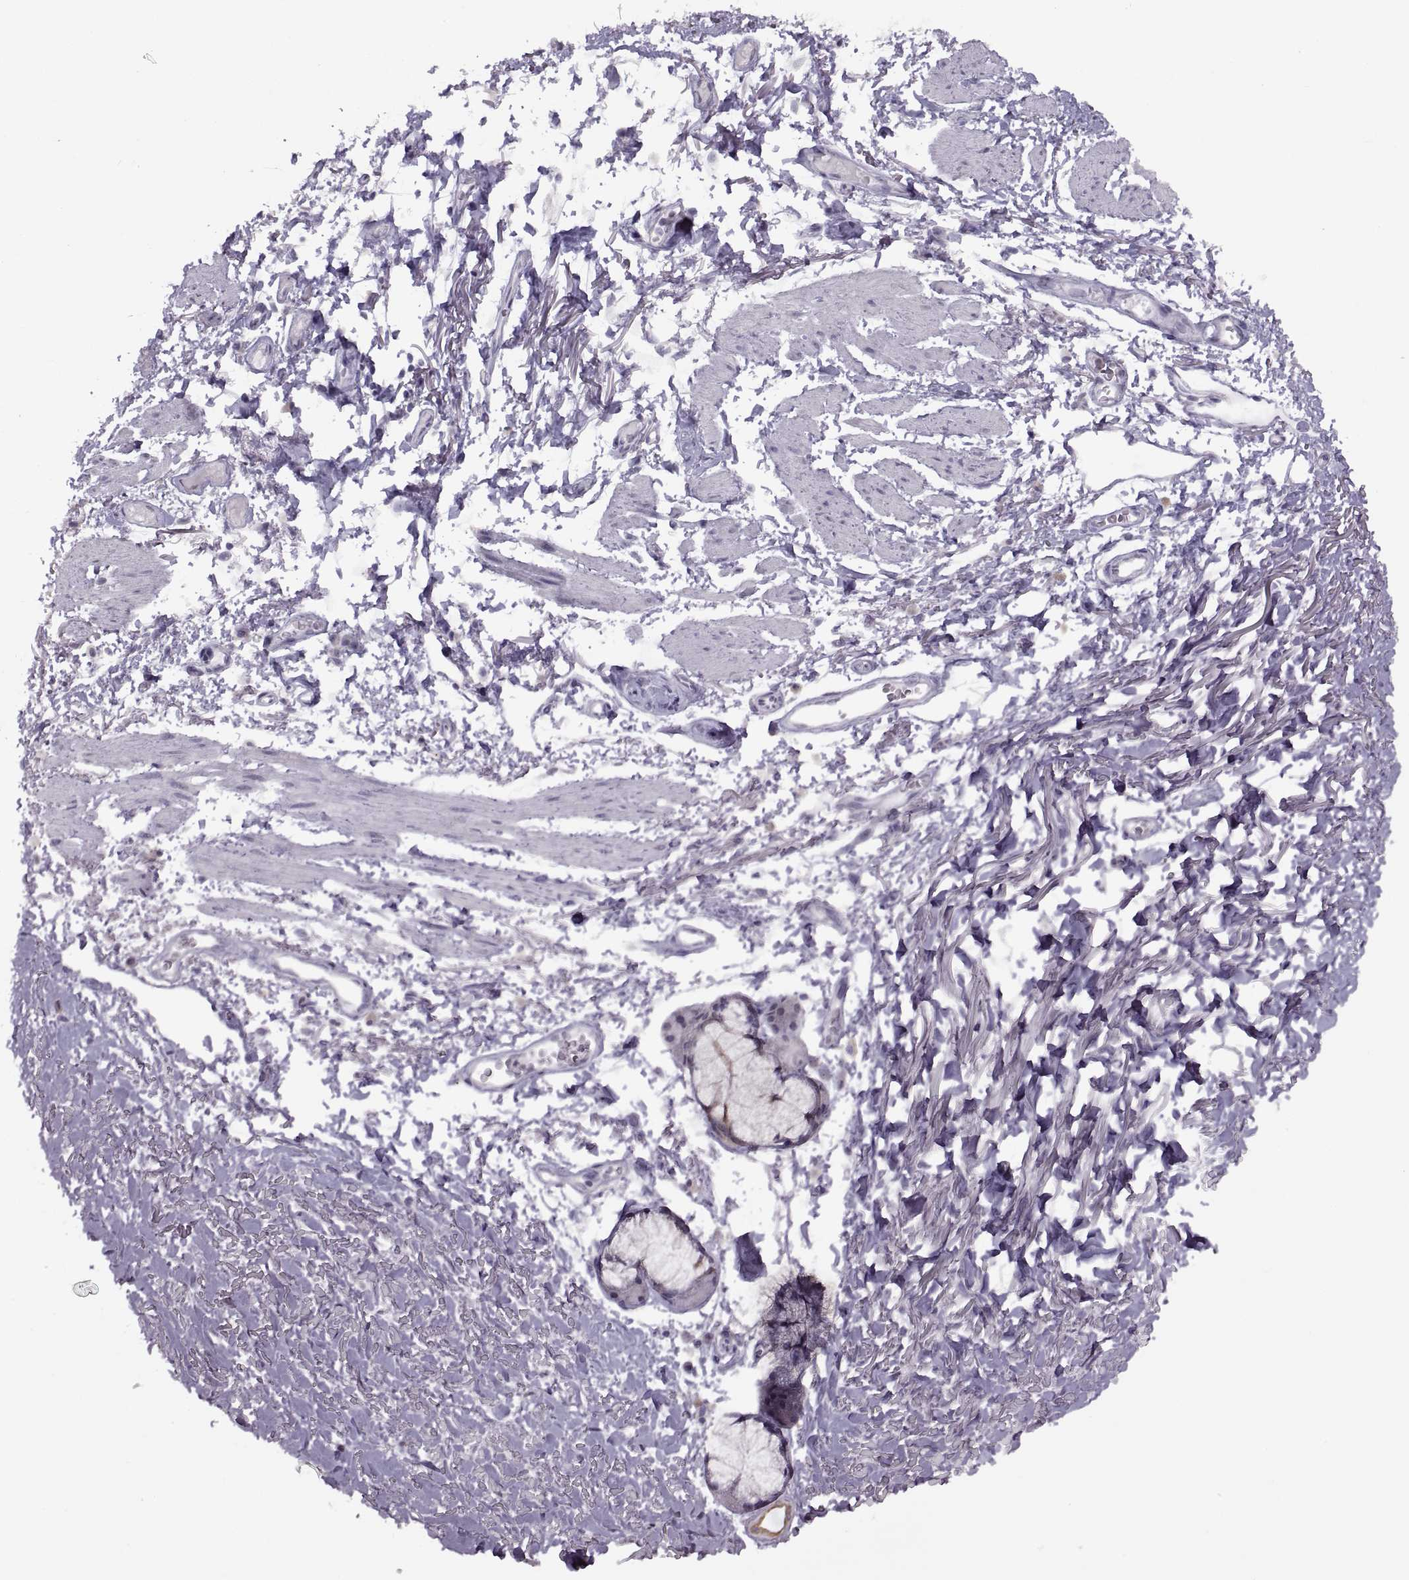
{"staining": {"intensity": "negative", "quantity": "none", "location": "none"}, "tissue": "soft tissue", "cell_type": "Fibroblasts", "image_type": "normal", "snomed": [{"axis": "morphology", "description": "Normal tissue, NOS"}, {"axis": "topography", "description": "Cartilage tissue"}, {"axis": "topography", "description": "Bronchus"}], "caption": "Fibroblasts show no significant protein expression in benign soft tissue. (DAB (3,3'-diaminobenzidine) immunohistochemistry (IHC), high magnification).", "gene": "ASIC2", "patient": {"sex": "female", "age": 79}}